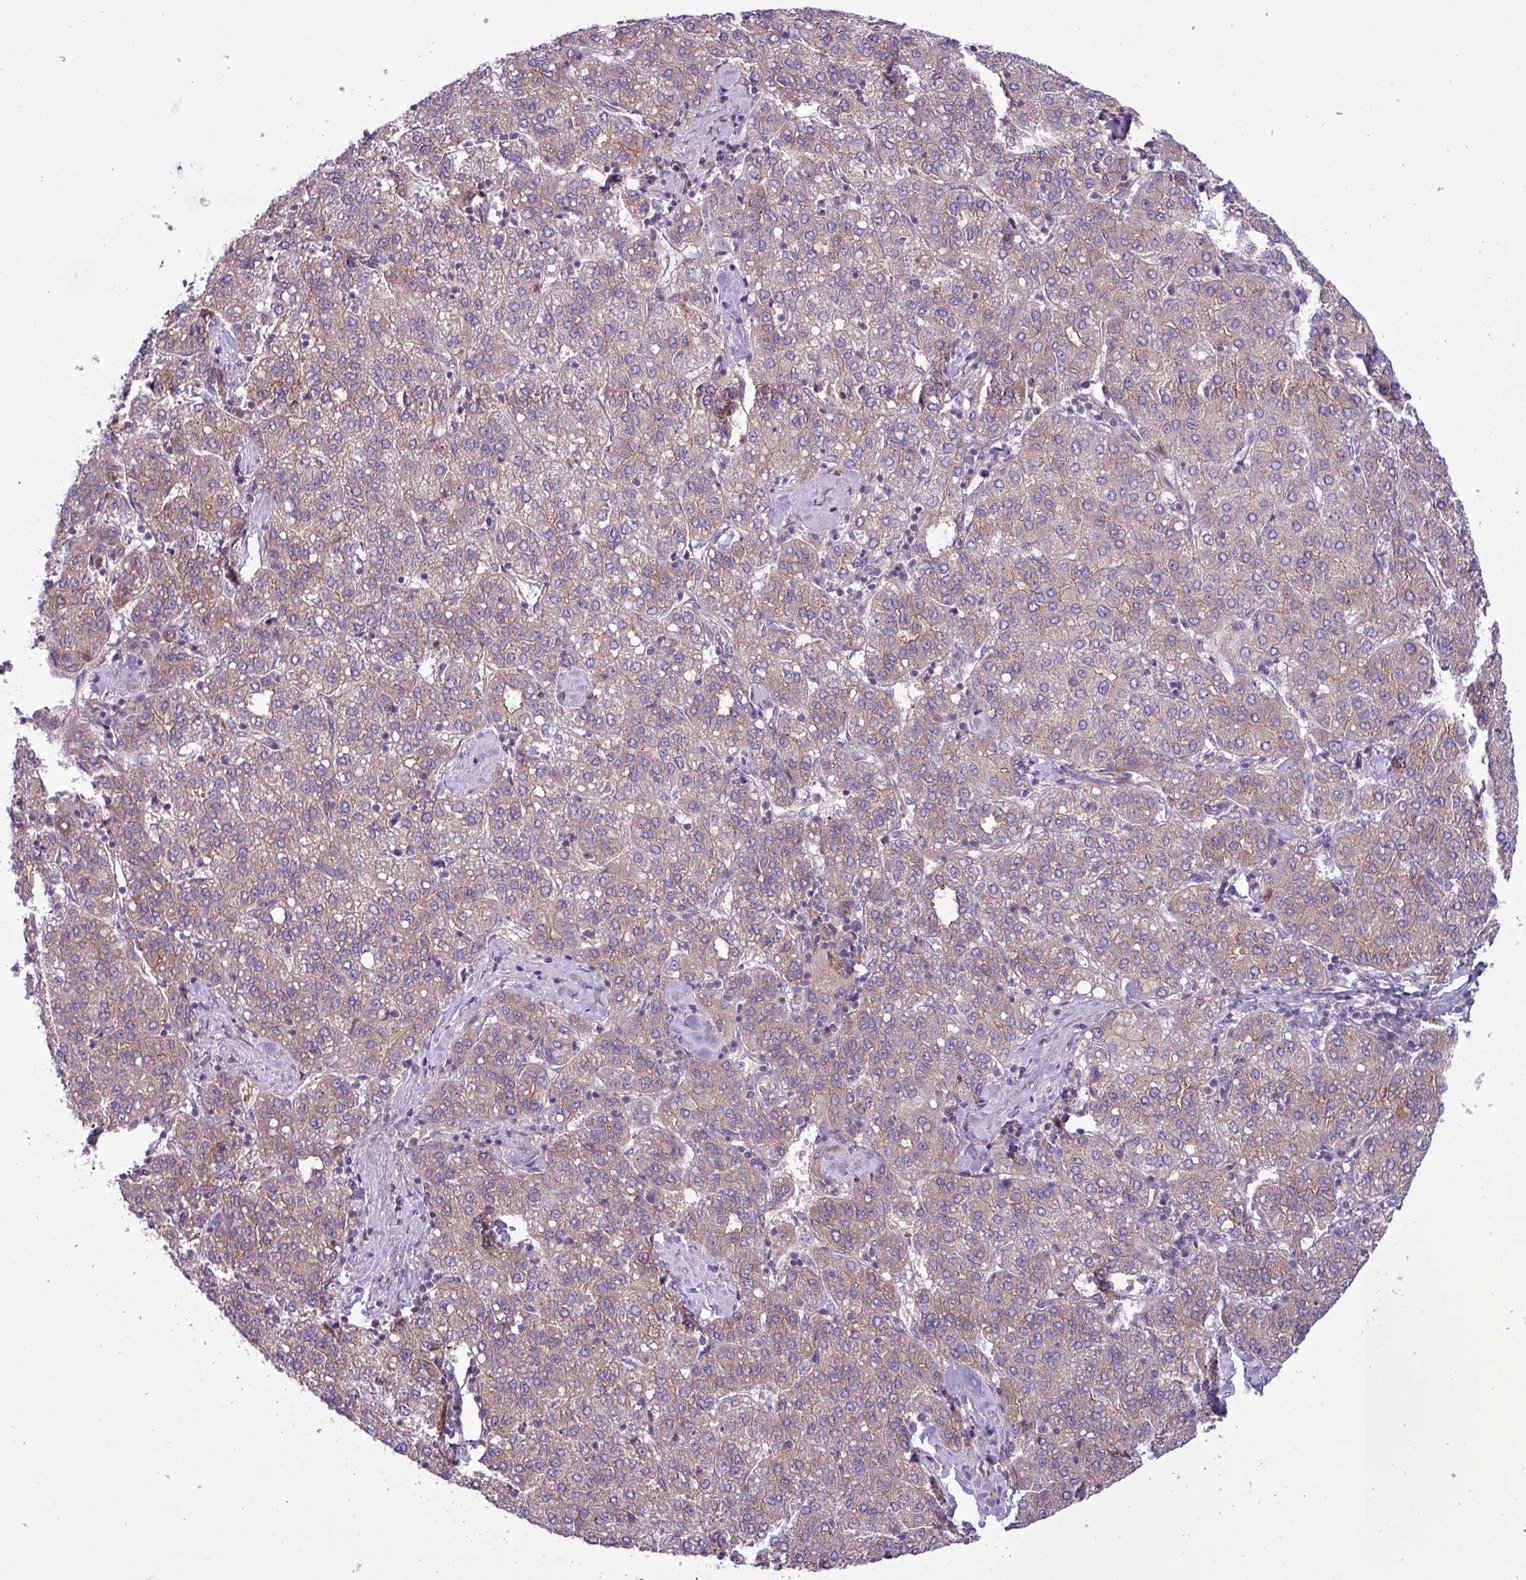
{"staining": {"intensity": "weak", "quantity": ">75%", "location": "cytoplasmic/membranous"}, "tissue": "liver cancer", "cell_type": "Tumor cells", "image_type": "cancer", "snomed": [{"axis": "morphology", "description": "Carcinoma, Hepatocellular, NOS"}, {"axis": "topography", "description": "Liver"}], "caption": "IHC staining of liver cancer (hepatocellular carcinoma), which reveals low levels of weak cytoplasmic/membranous staining in approximately >75% of tumor cells indicating weak cytoplasmic/membranous protein positivity. The staining was performed using DAB (brown) for protein detection and nuclei were counterstained in hematoxylin (blue).", "gene": "RAB19", "patient": {"sex": "male", "age": 65}}